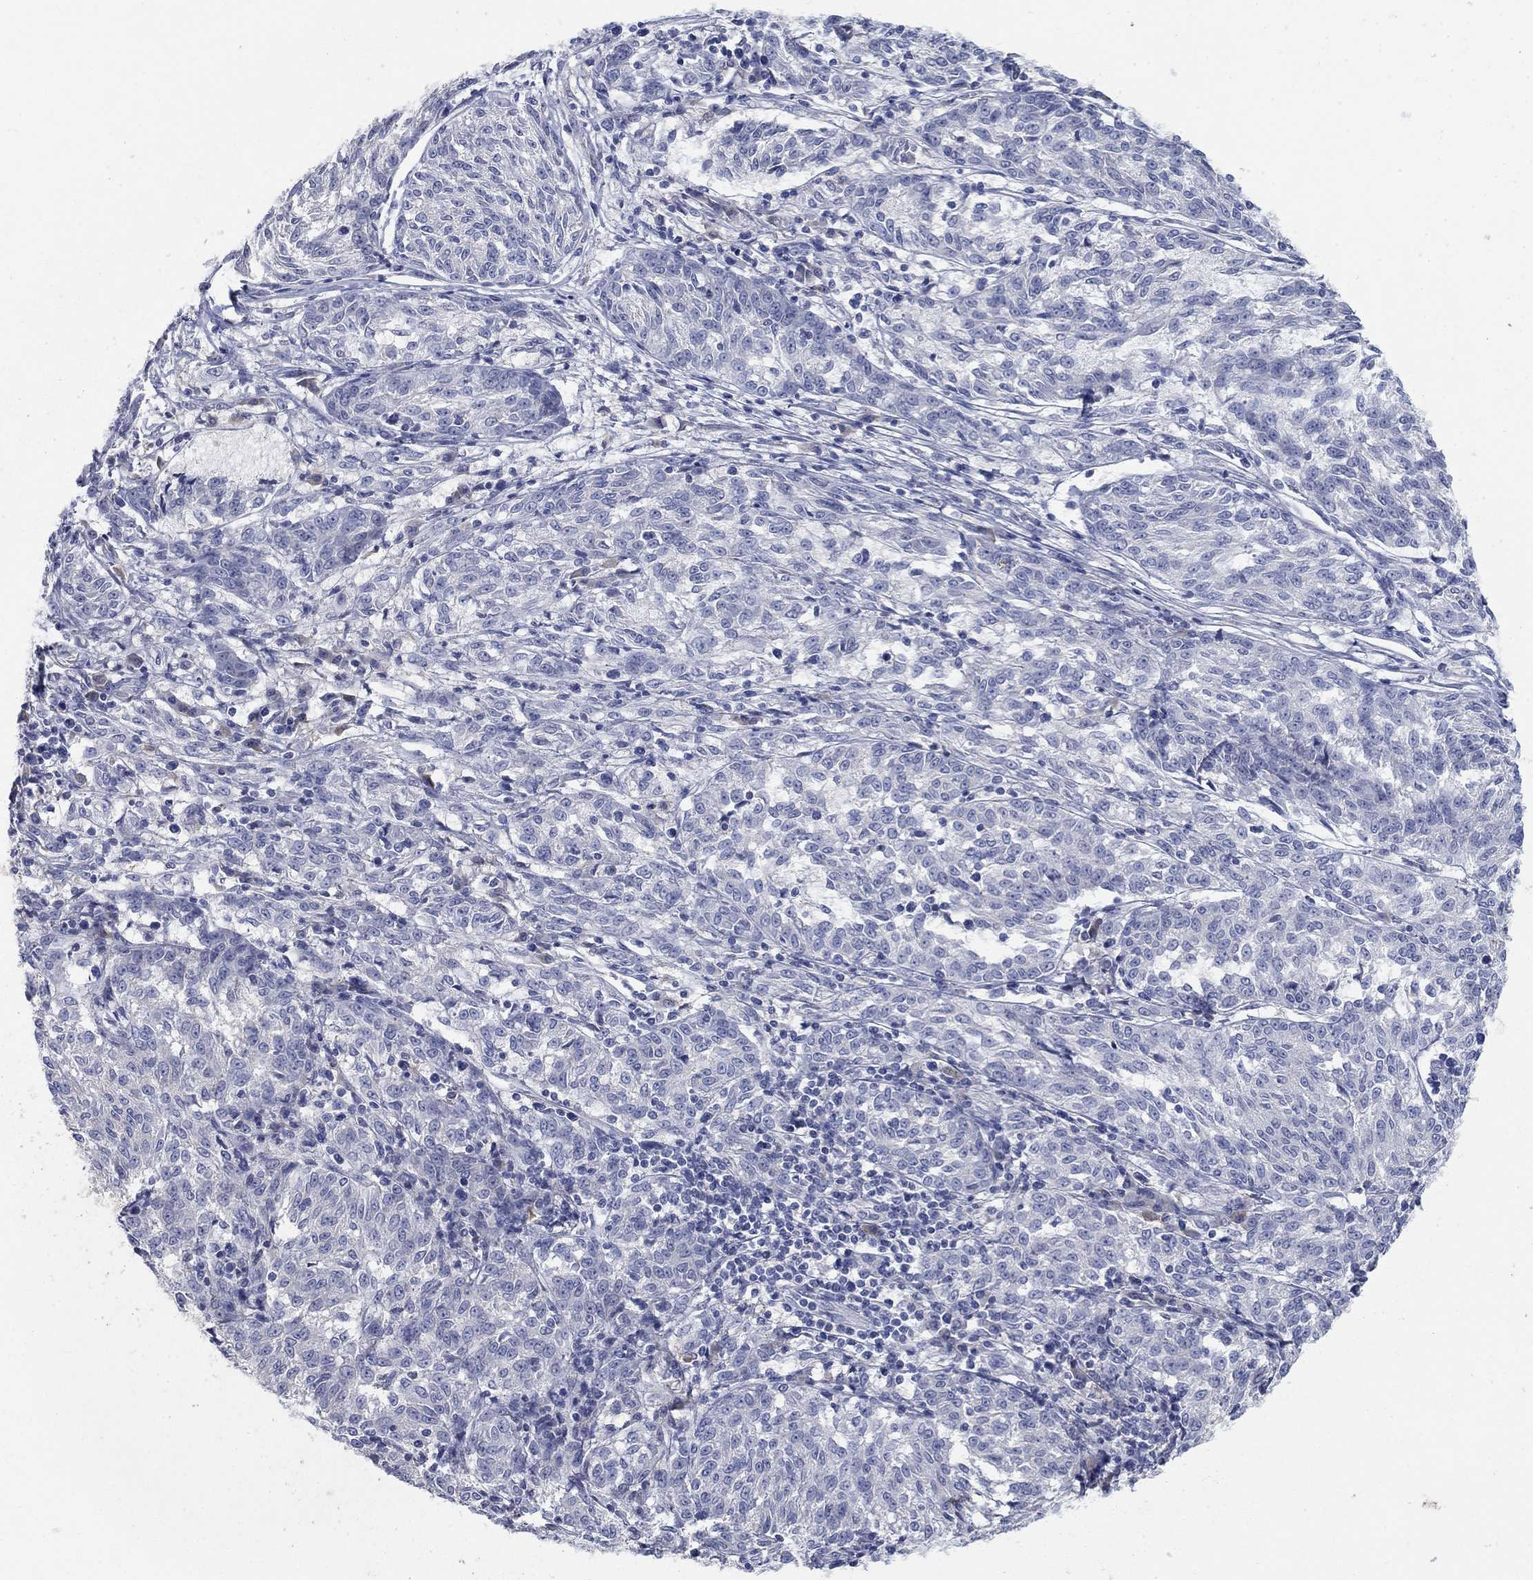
{"staining": {"intensity": "negative", "quantity": "none", "location": "none"}, "tissue": "melanoma", "cell_type": "Tumor cells", "image_type": "cancer", "snomed": [{"axis": "morphology", "description": "Malignant melanoma, NOS"}, {"axis": "topography", "description": "Skin"}], "caption": "Melanoma was stained to show a protein in brown. There is no significant expression in tumor cells.", "gene": "TMEM249", "patient": {"sex": "female", "age": 72}}